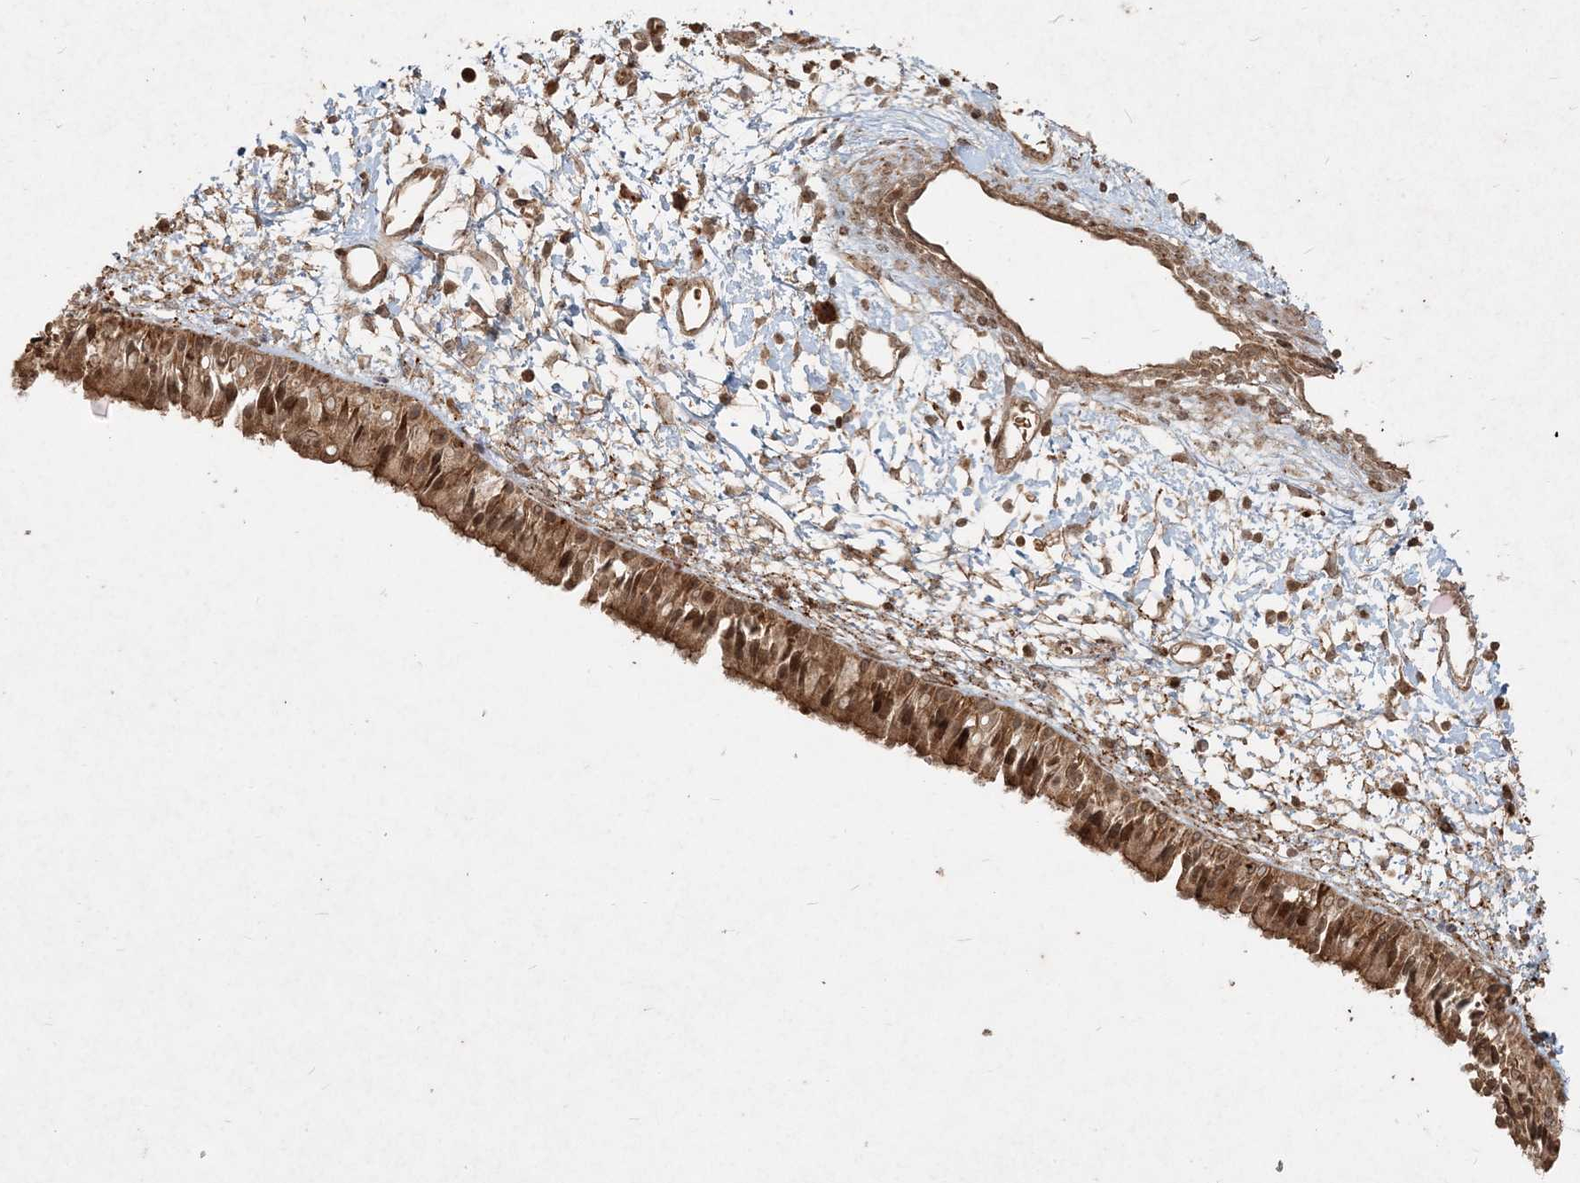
{"staining": {"intensity": "strong", "quantity": ">75%", "location": "cytoplasmic/membranous,nuclear"}, "tissue": "nasopharynx", "cell_type": "Respiratory epithelial cells", "image_type": "normal", "snomed": [{"axis": "morphology", "description": "Normal tissue, NOS"}, {"axis": "topography", "description": "Nasopharynx"}], "caption": "Brown immunohistochemical staining in benign nasopharynx displays strong cytoplasmic/membranous,nuclear expression in about >75% of respiratory epithelial cells.", "gene": "NARS1", "patient": {"sex": "male", "age": 22}}